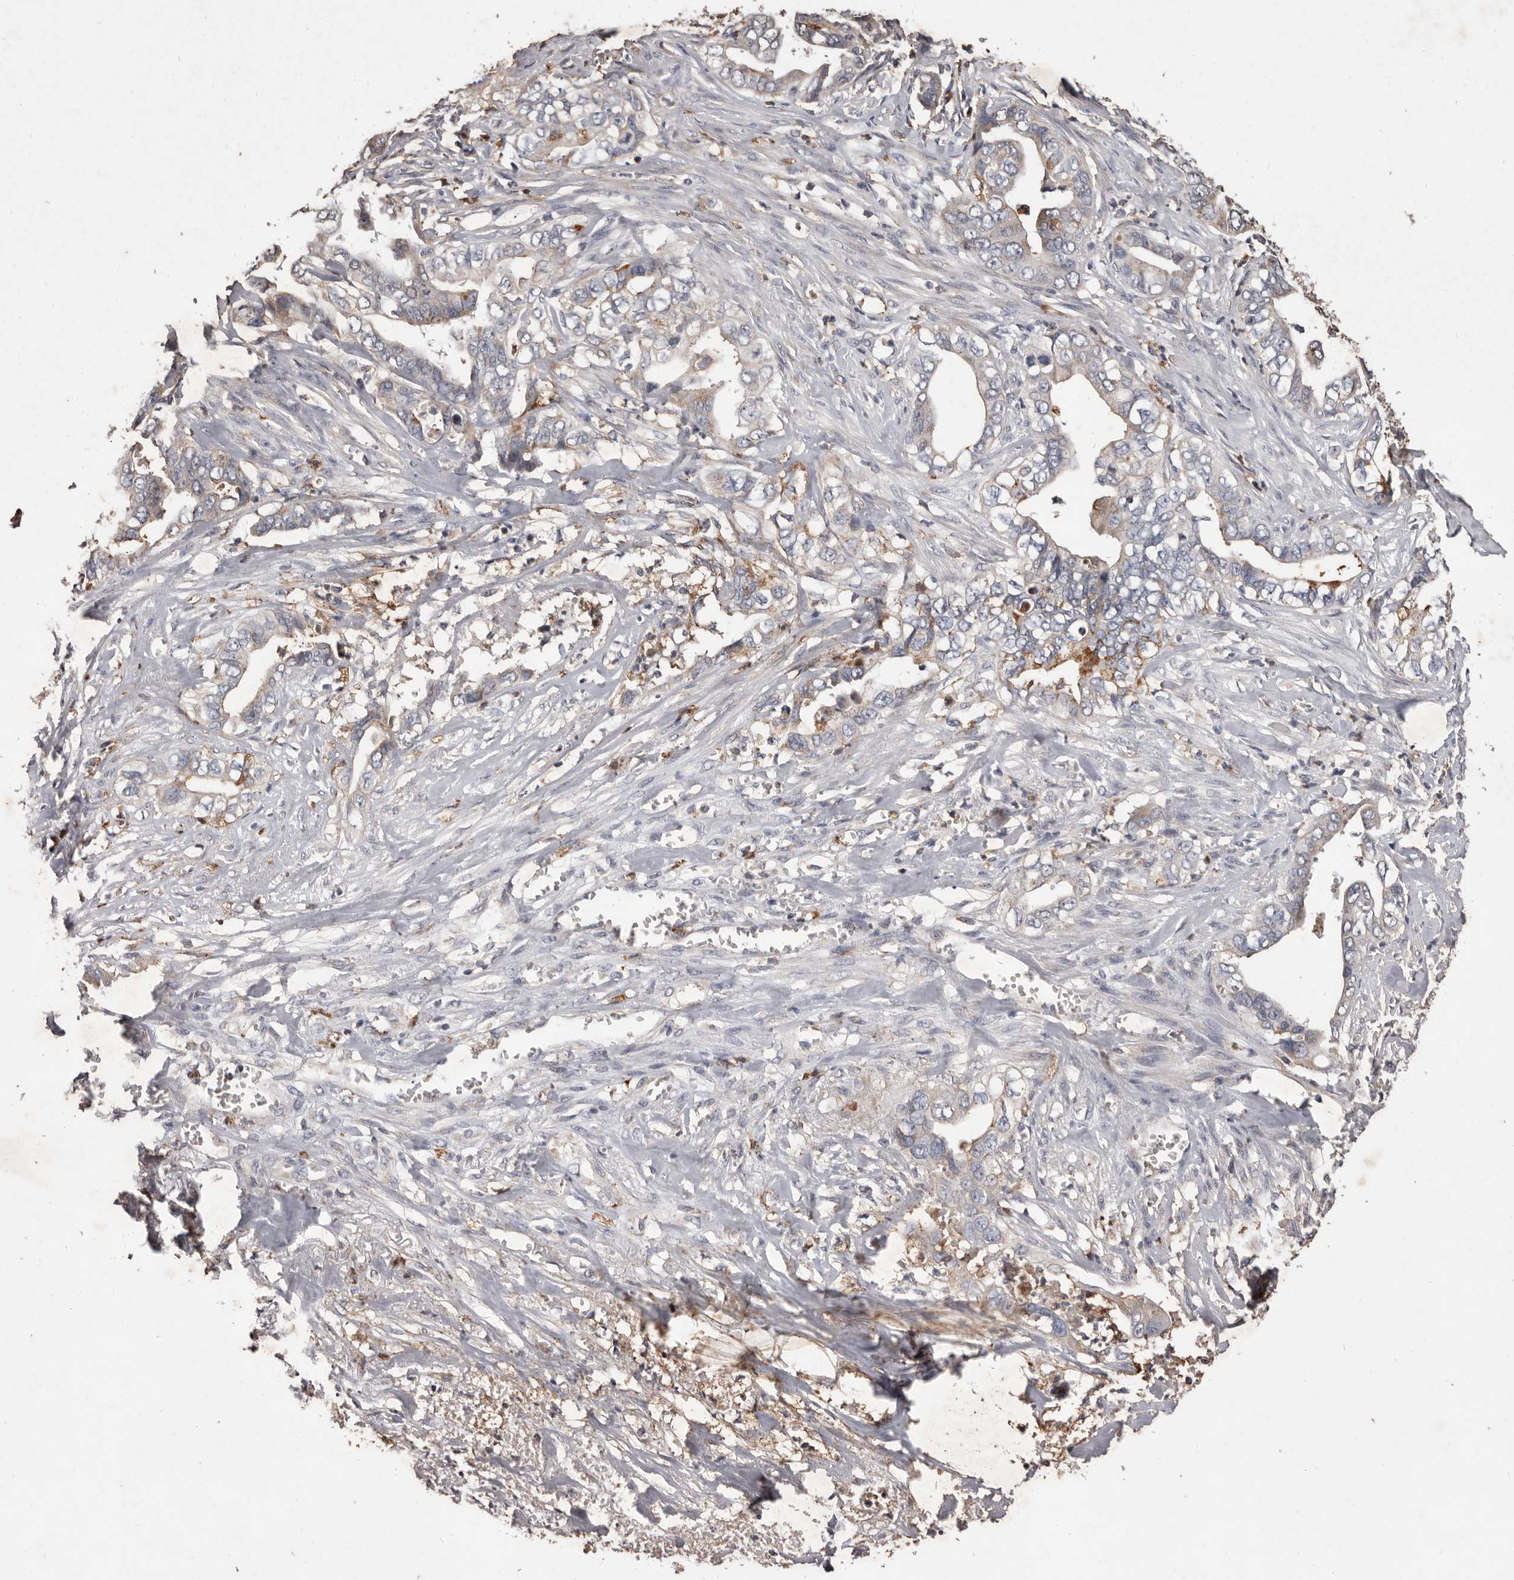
{"staining": {"intensity": "moderate", "quantity": "<25%", "location": "cytoplasmic/membranous"}, "tissue": "liver cancer", "cell_type": "Tumor cells", "image_type": "cancer", "snomed": [{"axis": "morphology", "description": "Cholangiocarcinoma"}, {"axis": "topography", "description": "Liver"}], "caption": "Approximately <25% of tumor cells in human cholangiocarcinoma (liver) display moderate cytoplasmic/membranous protein staining as visualized by brown immunohistochemical staining.", "gene": "CXCL14", "patient": {"sex": "female", "age": 79}}